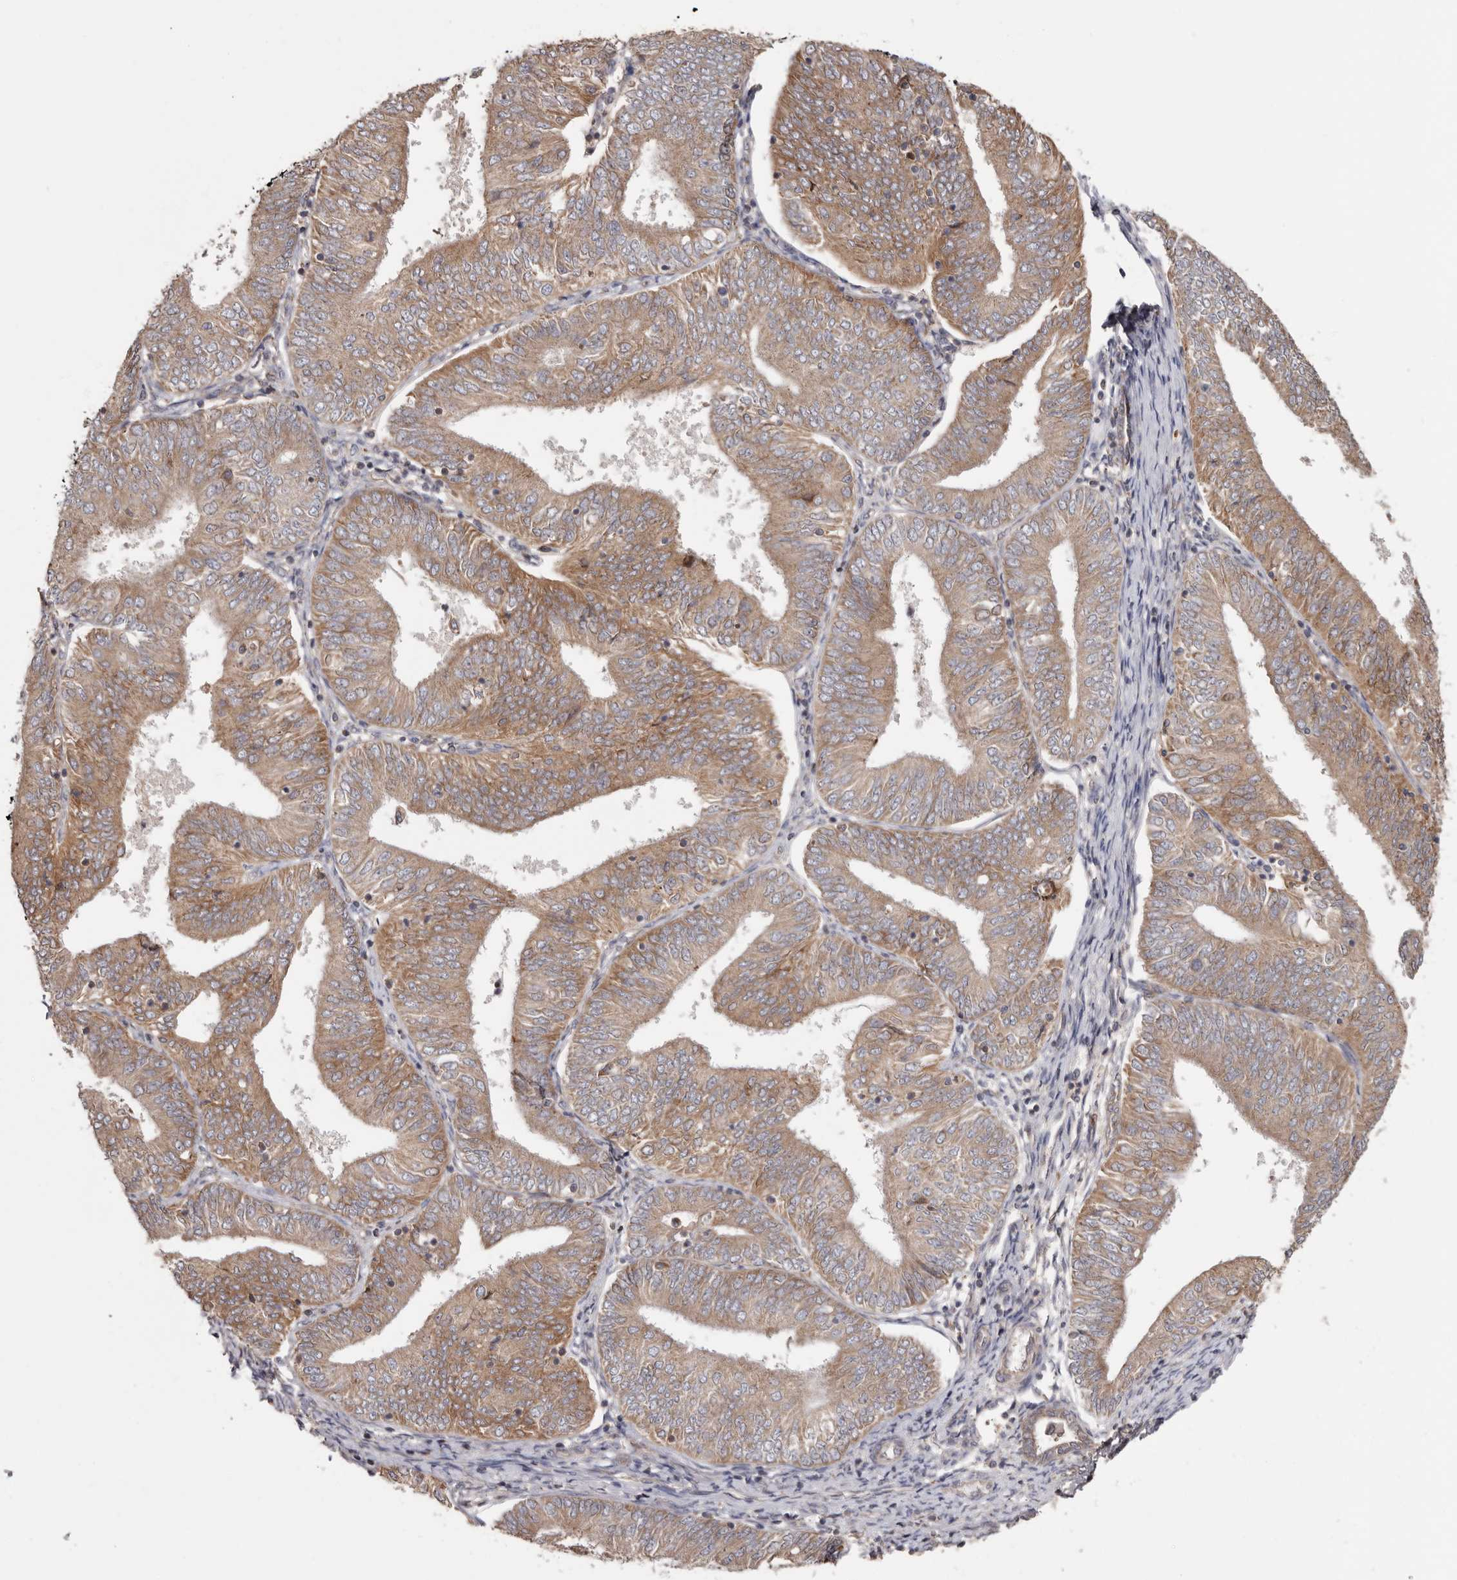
{"staining": {"intensity": "moderate", "quantity": ">75%", "location": "cytoplasmic/membranous"}, "tissue": "endometrial cancer", "cell_type": "Tumor cells", "image_type": "cancer", "snomed": [{"axis": "morphology", "description": "Adenocarcinoma, NOS"}, {"axis": "topography", "description": "Endometrium"}], "caption": "A high-resolution micrograph shows IHC staining of adenocarcinoma (endometrial), which reveals moderate cytoplasmic/membranous expression in approximately >75% of tumor cells.", "gene": "TMUB1", "patient": {"sex": "female", "age": 58}}